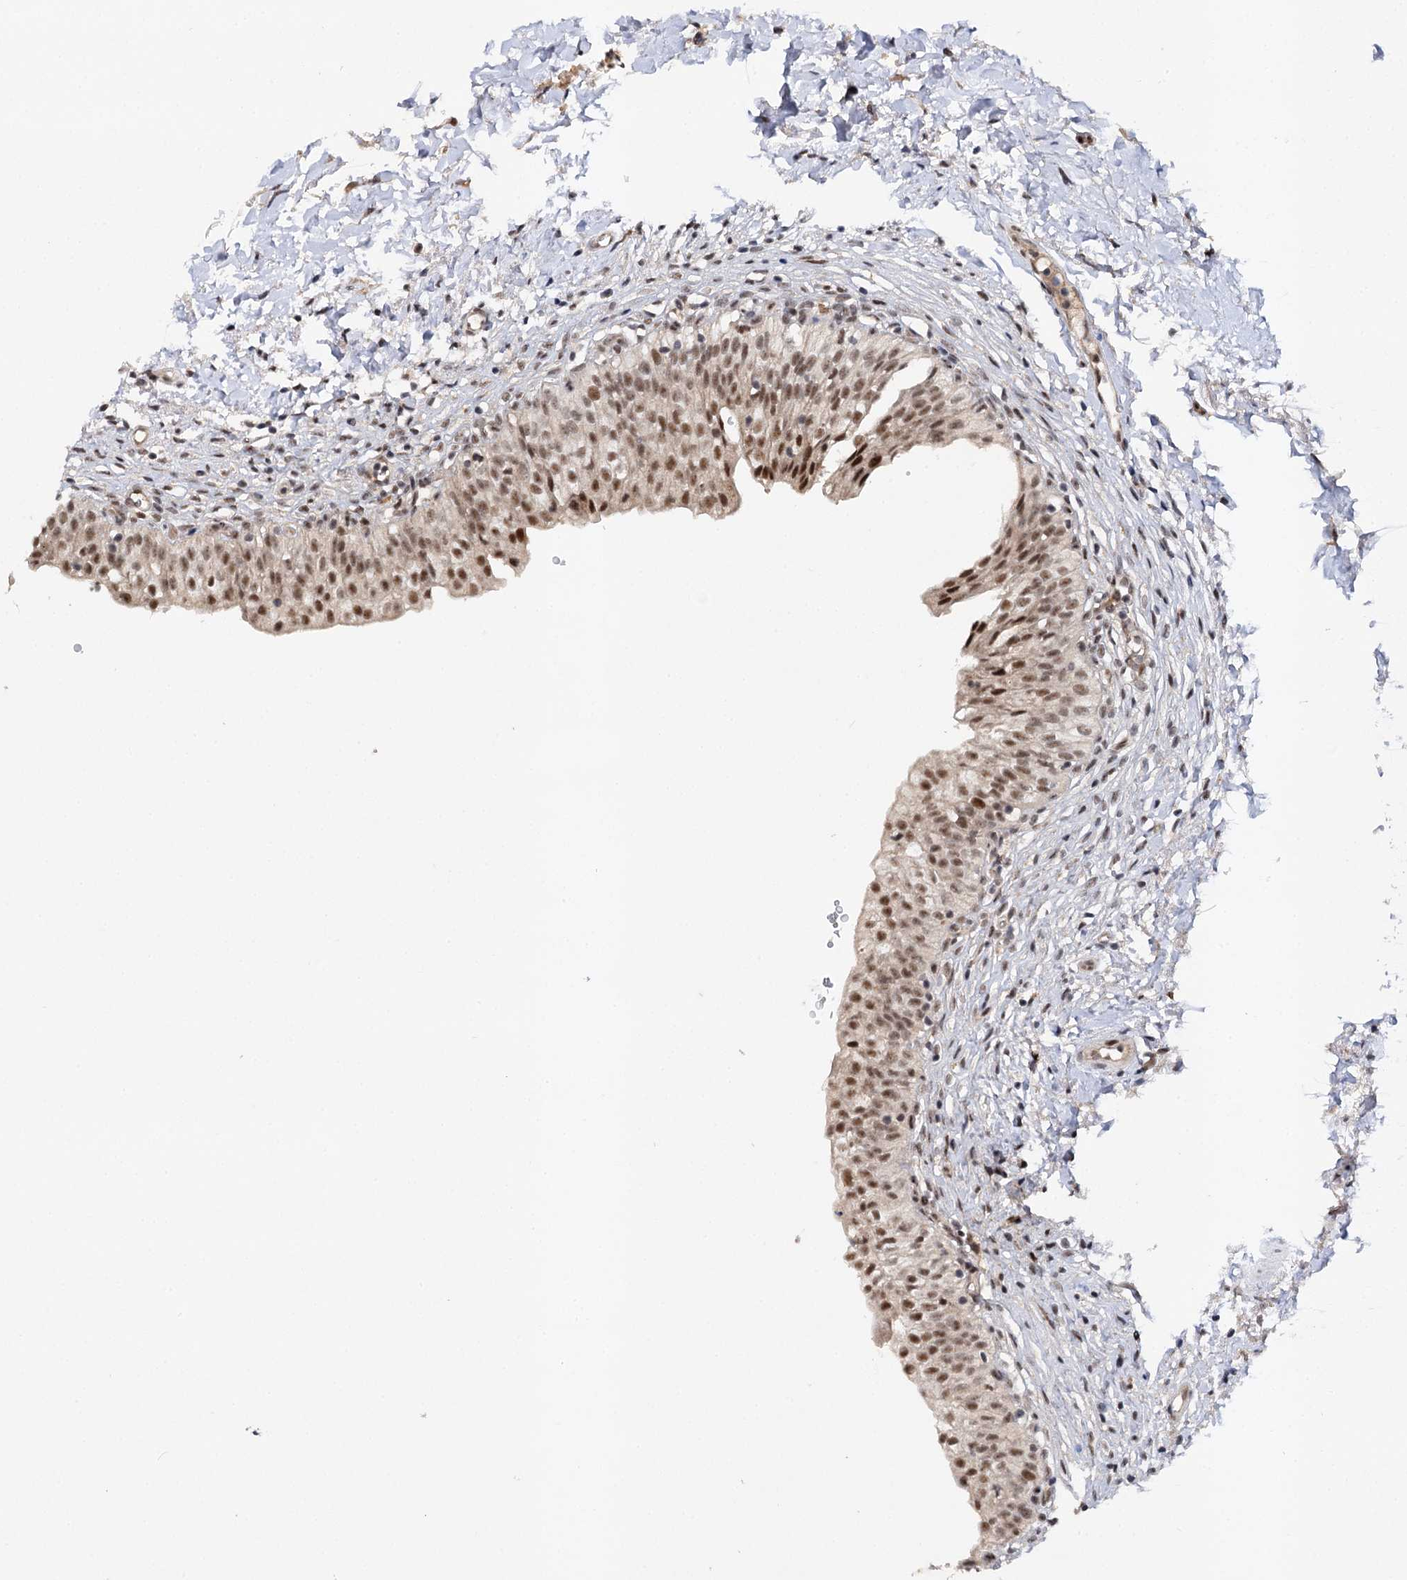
{"staining": {"intensity": "strong", "quantity": ">75%", "location": "nuclear"}, "tissue": "urinary bladder", "cell_type": "Urothelial cells", "image_type": "normal", "snomed": [{"axis": "morphology", "description": "Normal tissue, NOS"}, {"axis": "topography", "description": "Urinary bladder"}], "caption": "The photomicrograph exhibits immunohistochemical staining of normal urinary bladder. There is strong nuclear expression is present in approximately >75% of urothelial cells.", "gene": "BUD13", "patient": {"sex": "male", "age": 55}}